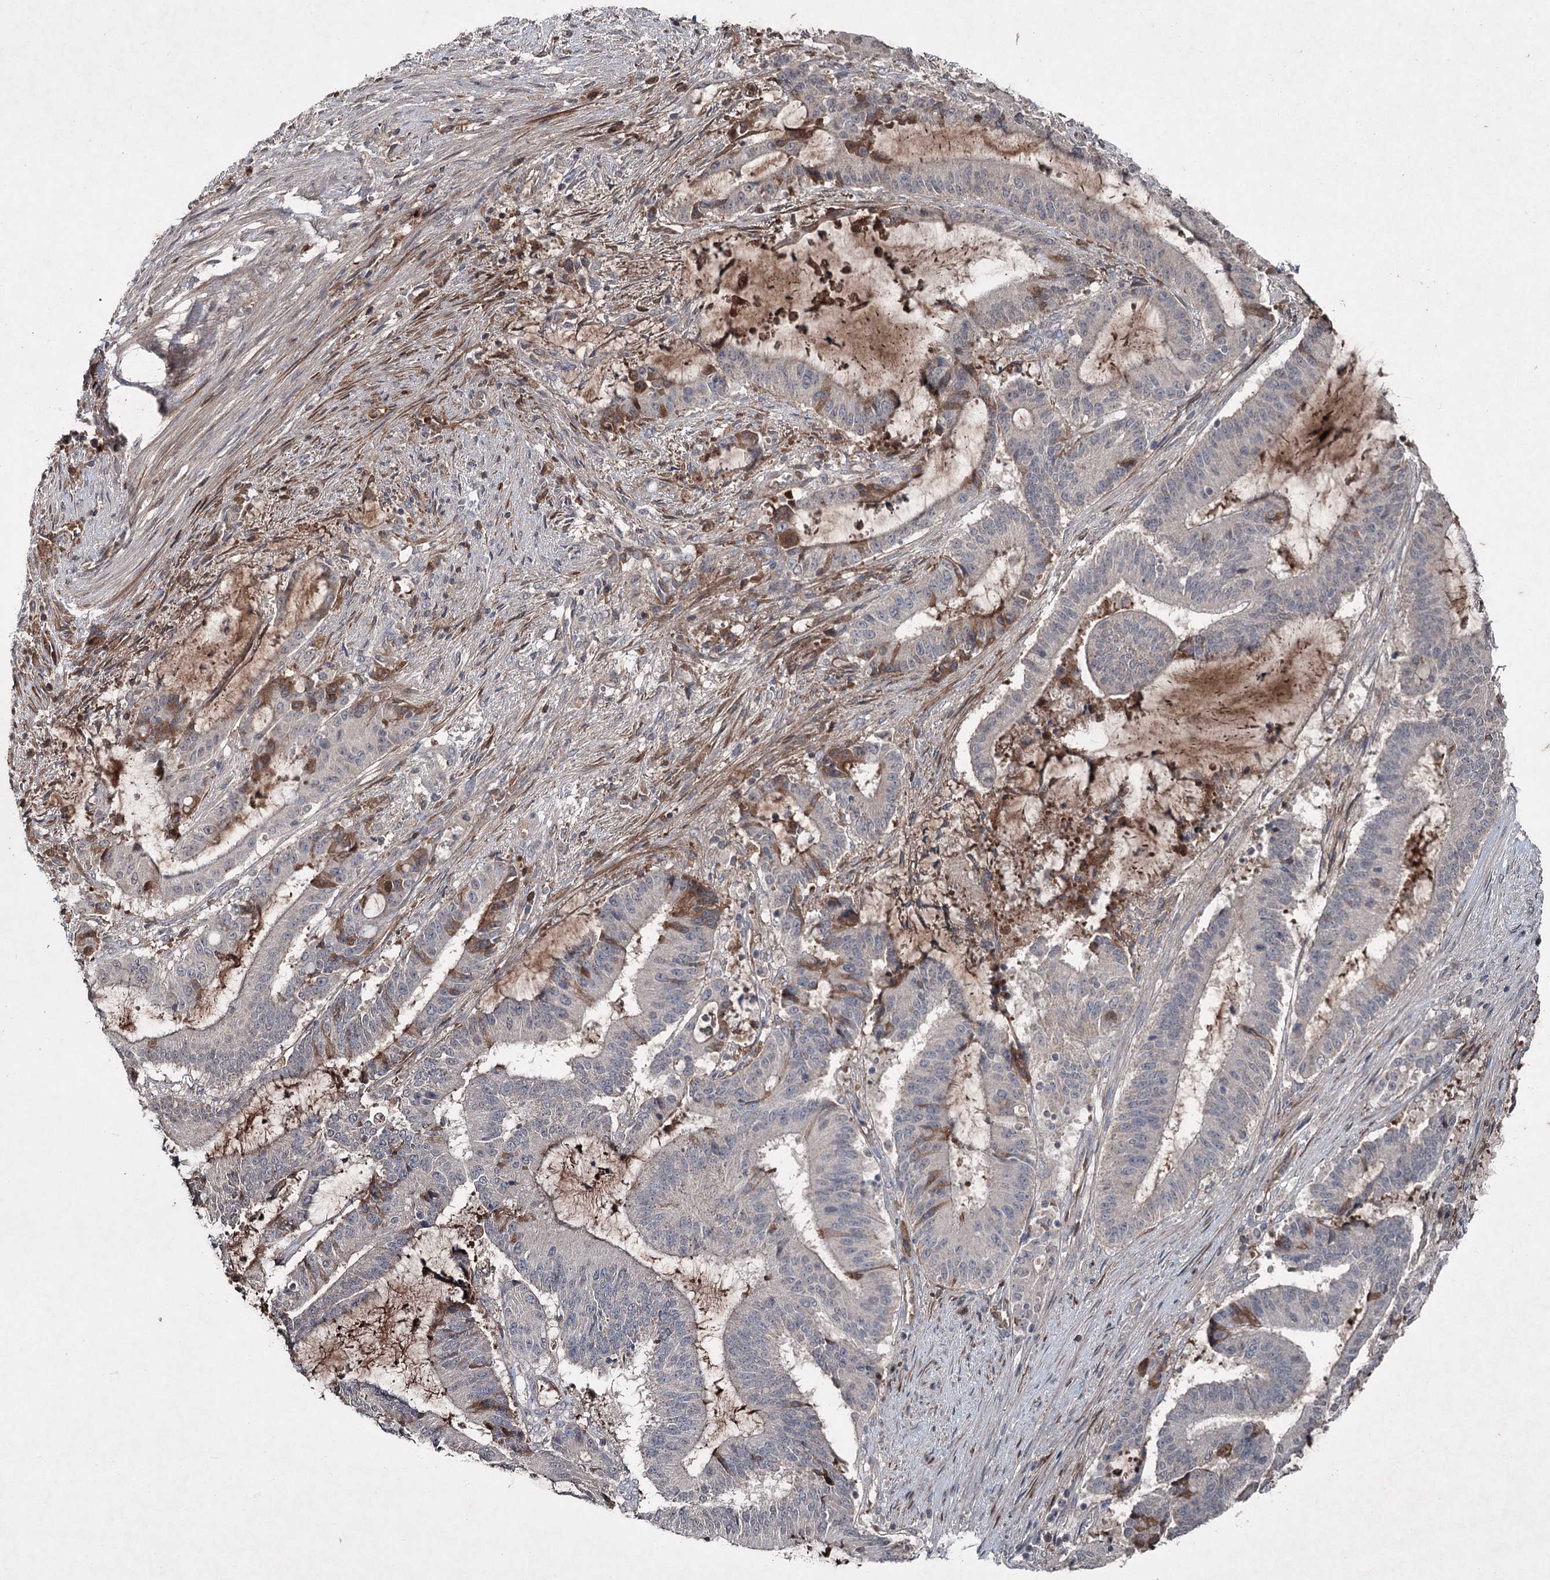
{"staining": {"intensity": "moderate", "quantity": "<25%", "location": "cytoplasmic/membranous"}, "tissue": "liver cancer", "cell_type": "Tumor cells", "image_type": "cancer", "snomed": [{"axis": "morphology", "description": "Normal tissue, NOS"}, {"axis": "morphology", "description": "Cholangiocarcinoma"}, {"axis": "topography", "description": "Liver"}, {"axis": "topography", "description": "Peripheral nerve tissue"}], "caption": "DAB (3,3'-diaminobenzidine) immunohistochemical staining of human liver cholangiocarcinoma exhibits moderate cytoplasmic/membranous protein expression in about <25% of tumor cells.", "gene": "PGLYRP2", "patient": {"sex": "female", "age": 73}}